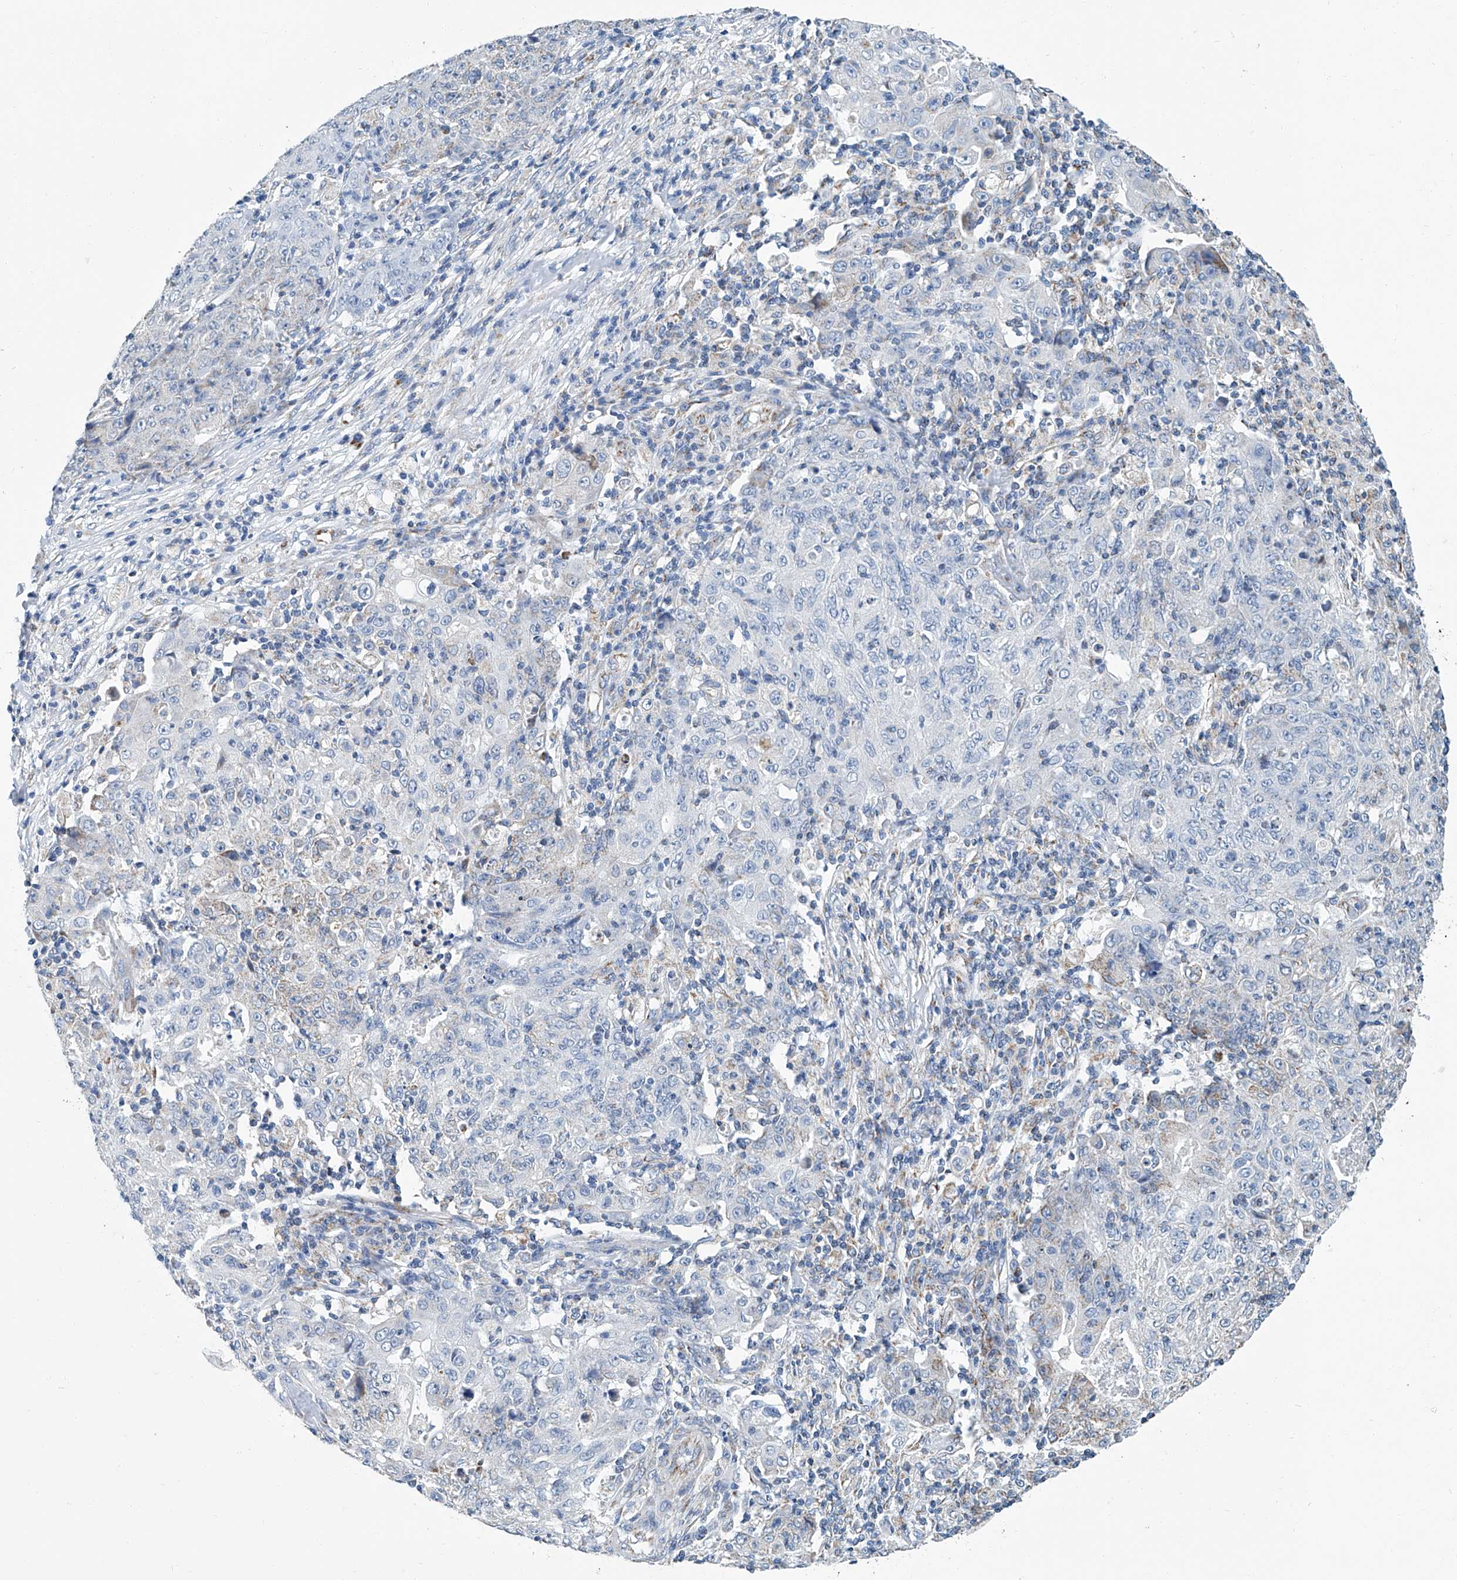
{"staining": {"intensity": "negative", "quantity": "none", "location": "none"}, "tissue": "ovarian cancer", "cell_type": "Tumor cells", "image_type": "cancer", "snomed": [{"axis": "morphology", "description": "Carcinoma, endometroid"}, {"axis": "topography", "description": "Ovary"}], "caption": "High magnification brightfield microscopy of endometroid carcinoma (ovarian) stained with DAB (brown) and counterstained with hematoxylin (blue): tumor cells show no significant expression. (Brightfield microscopy of DAB IHC at high magnification).", "gene": "MT-ND1", "patient": {"sex": "female", "age": 42}}